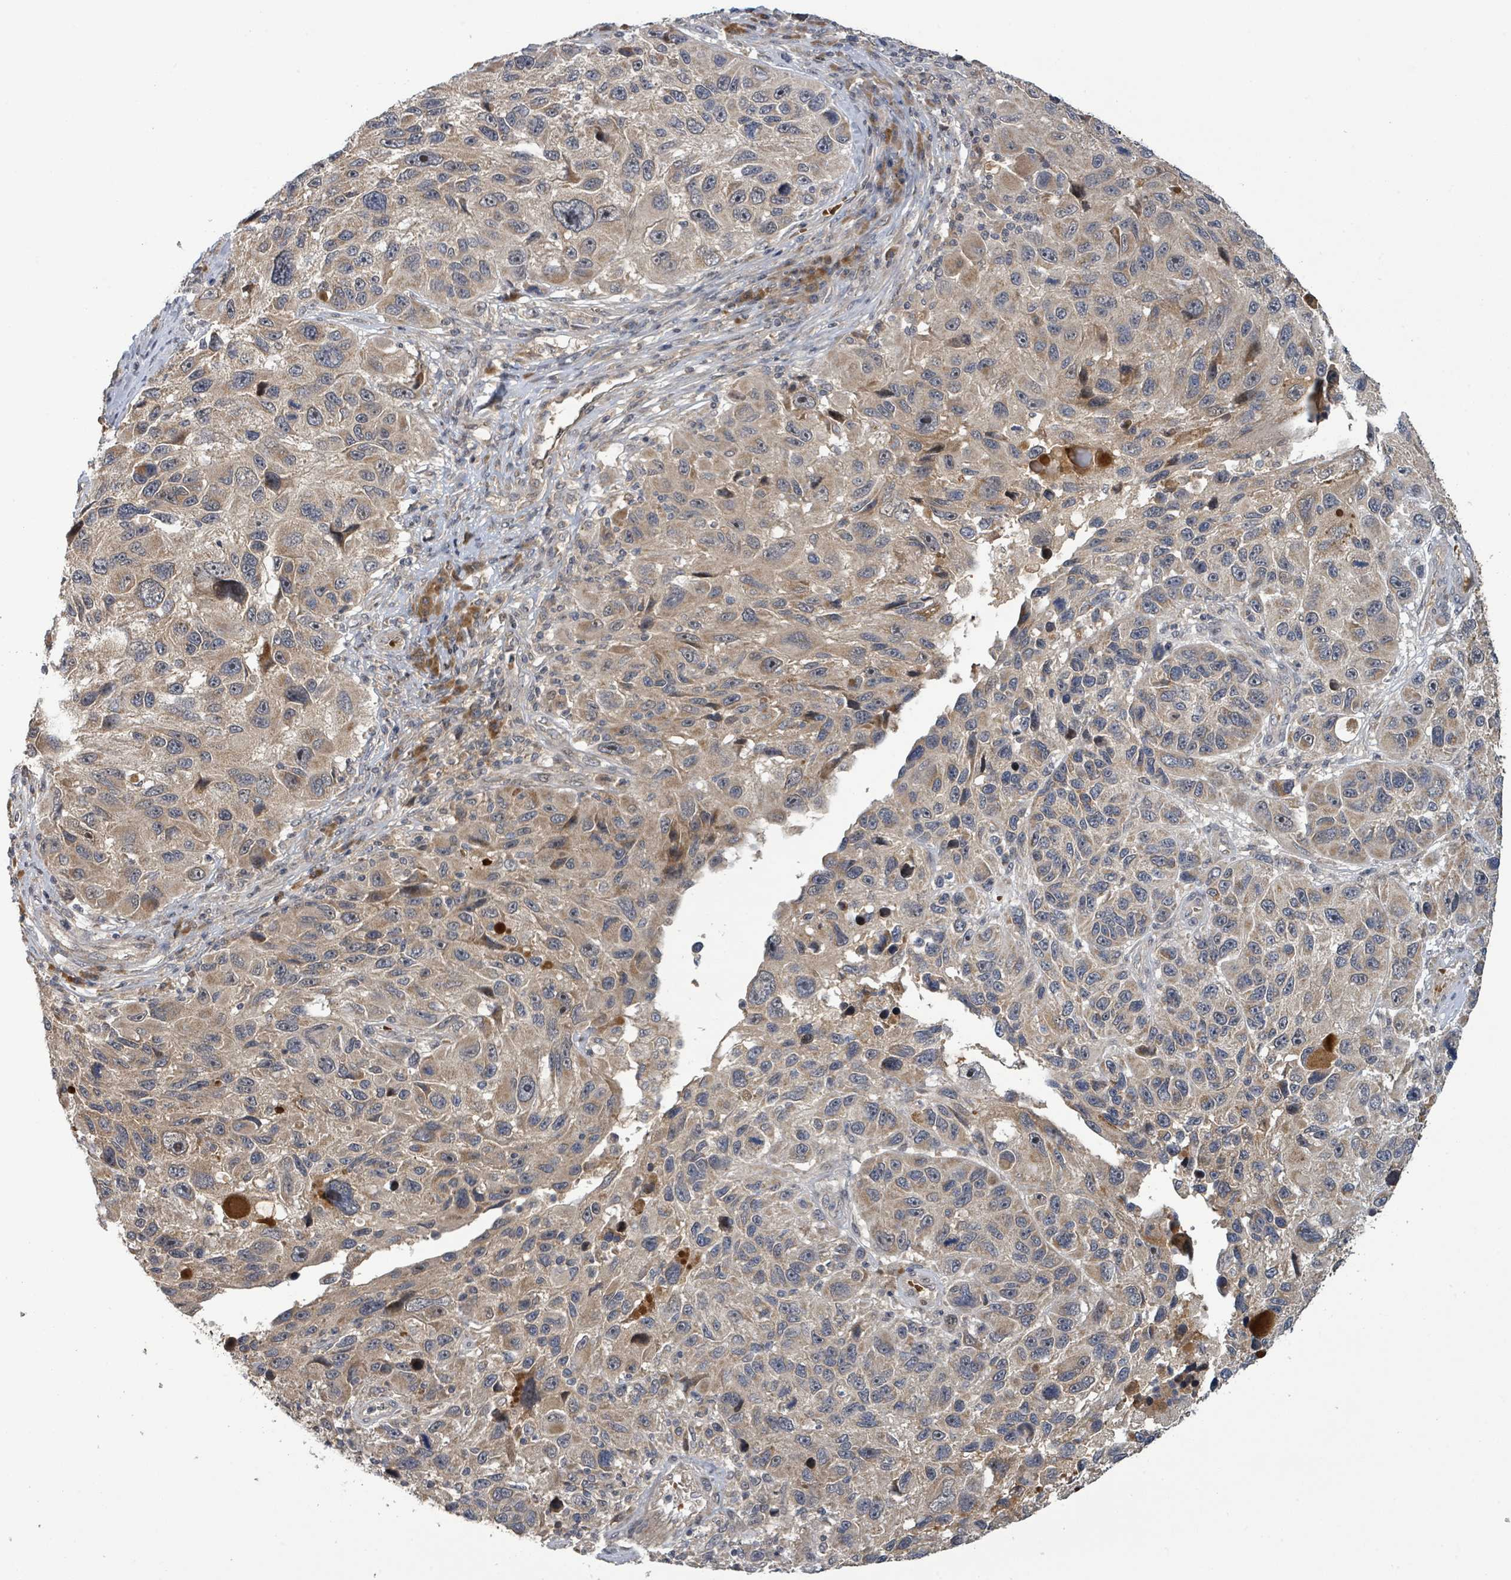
{"staining": {"intensity": "weak", "quantity": "25%-75%", "location": "cytoplasmic/membranous"}, "tissue": "melanoma", "cell_type": "Tumor cells", "image_type": "cancer", "snomed": [{"axis": "morphology", "description": "Malignant melanoma, NOS"}, {"axis": "topography", "description": "Skin"}], "caption": "Human melanoma stained for a protein (brown) shows weak cytoplasmic/membranous positive positivity in about 25%-75% of tumor cells.", "gene": "ITGA11", "patient": {"sex": "male", "age": 53}}